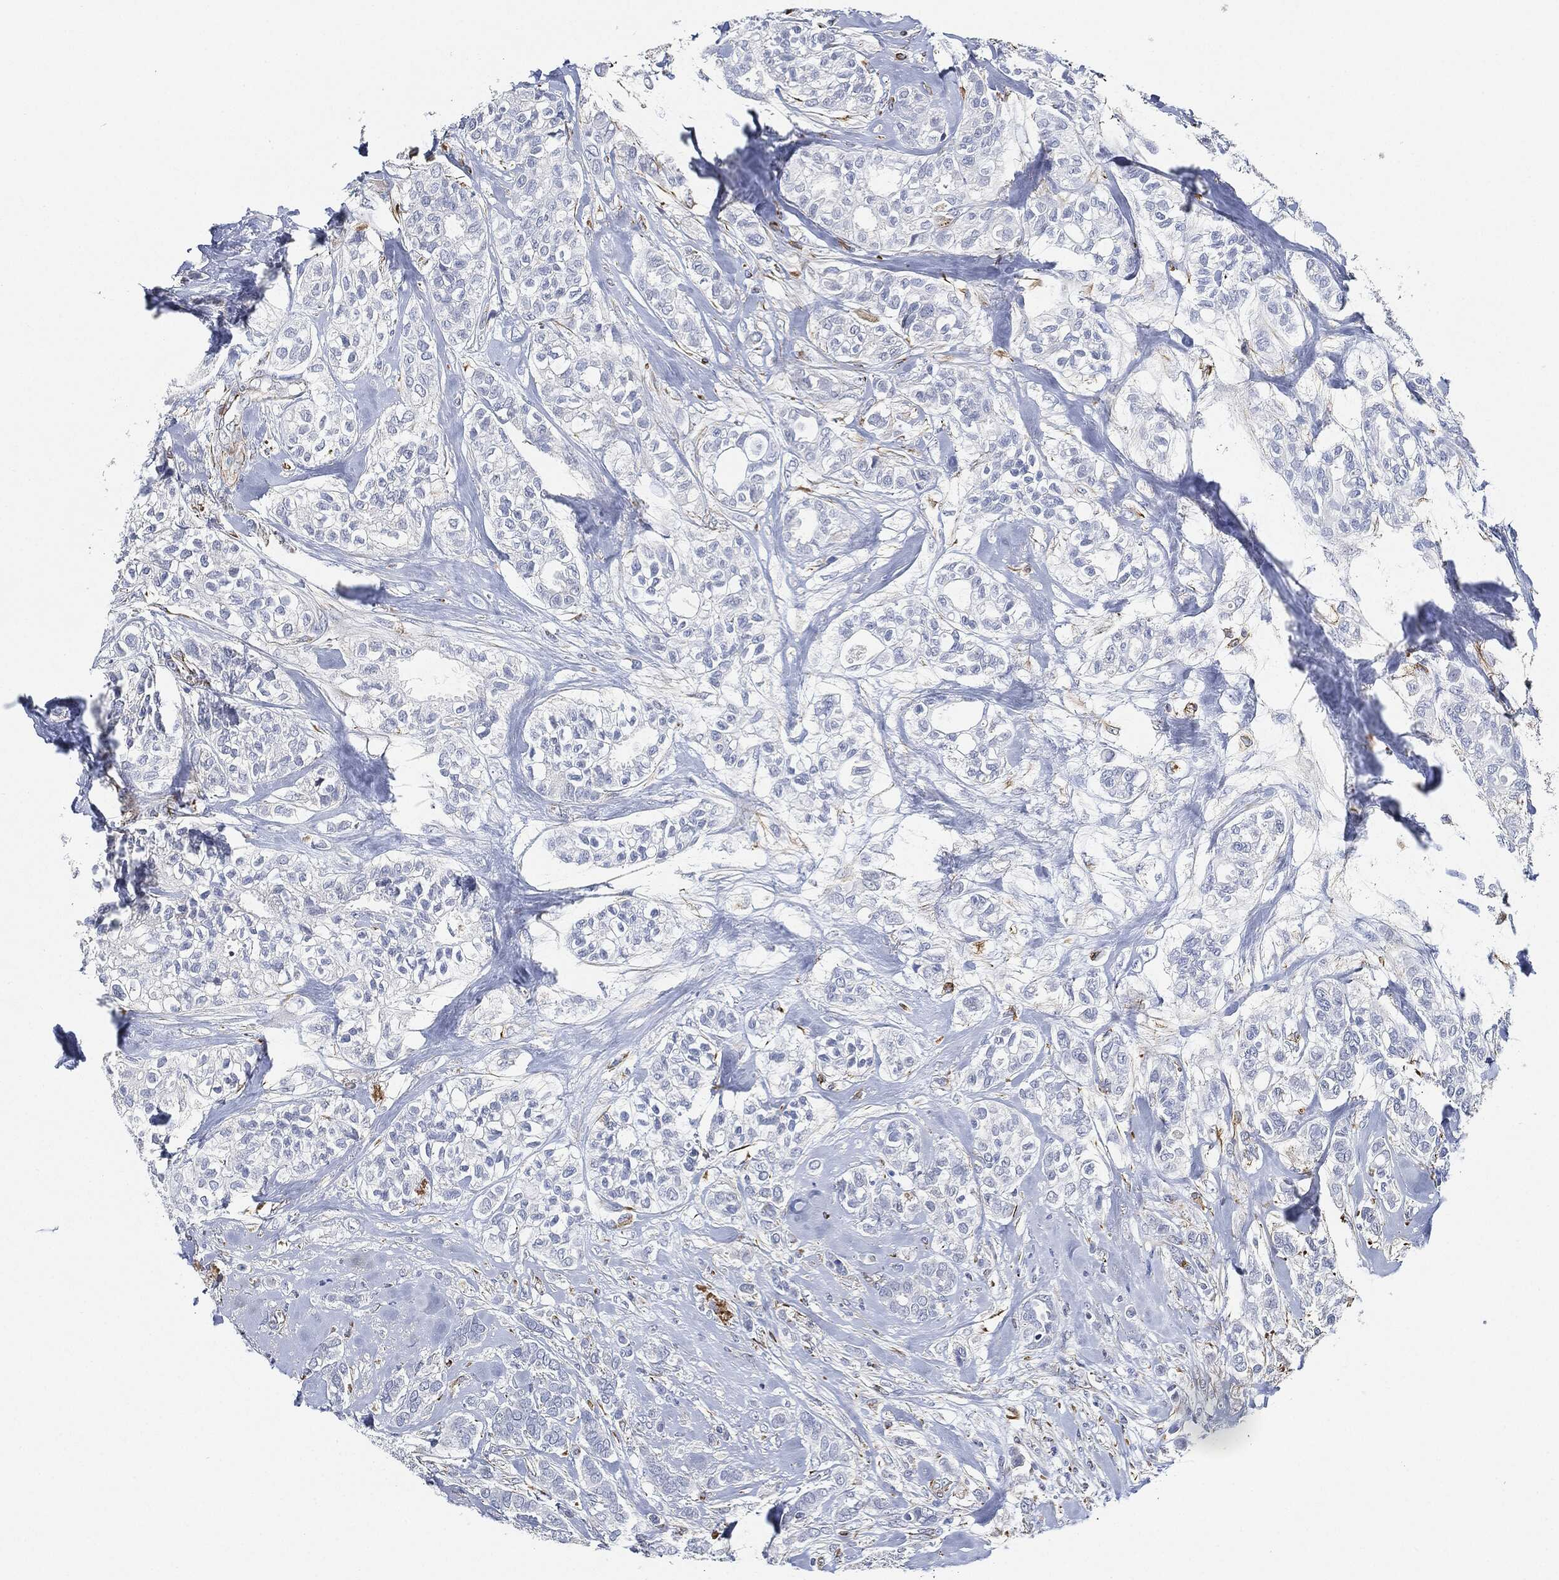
{"staining": {"intensity": "negative", "quantity": "none", "location": "none"}, "tissue": "breast cancer", "cell_type": "Tumor cells", "image_type": "cancer", "snomed": [{"axis": "morphology", "description": "Duct carcinoma"}, {"axis": "topography", "description": "Breast"}], "caption": "Intraductal carcinoma (breast) was stained to show a protein in brown. There is no significant staining in tumor cells. (DAB IHC visualized using brightfield microscopy, high magnification).", "gene": "THSD1", "patient": {"sex": "female", "age": 71}}